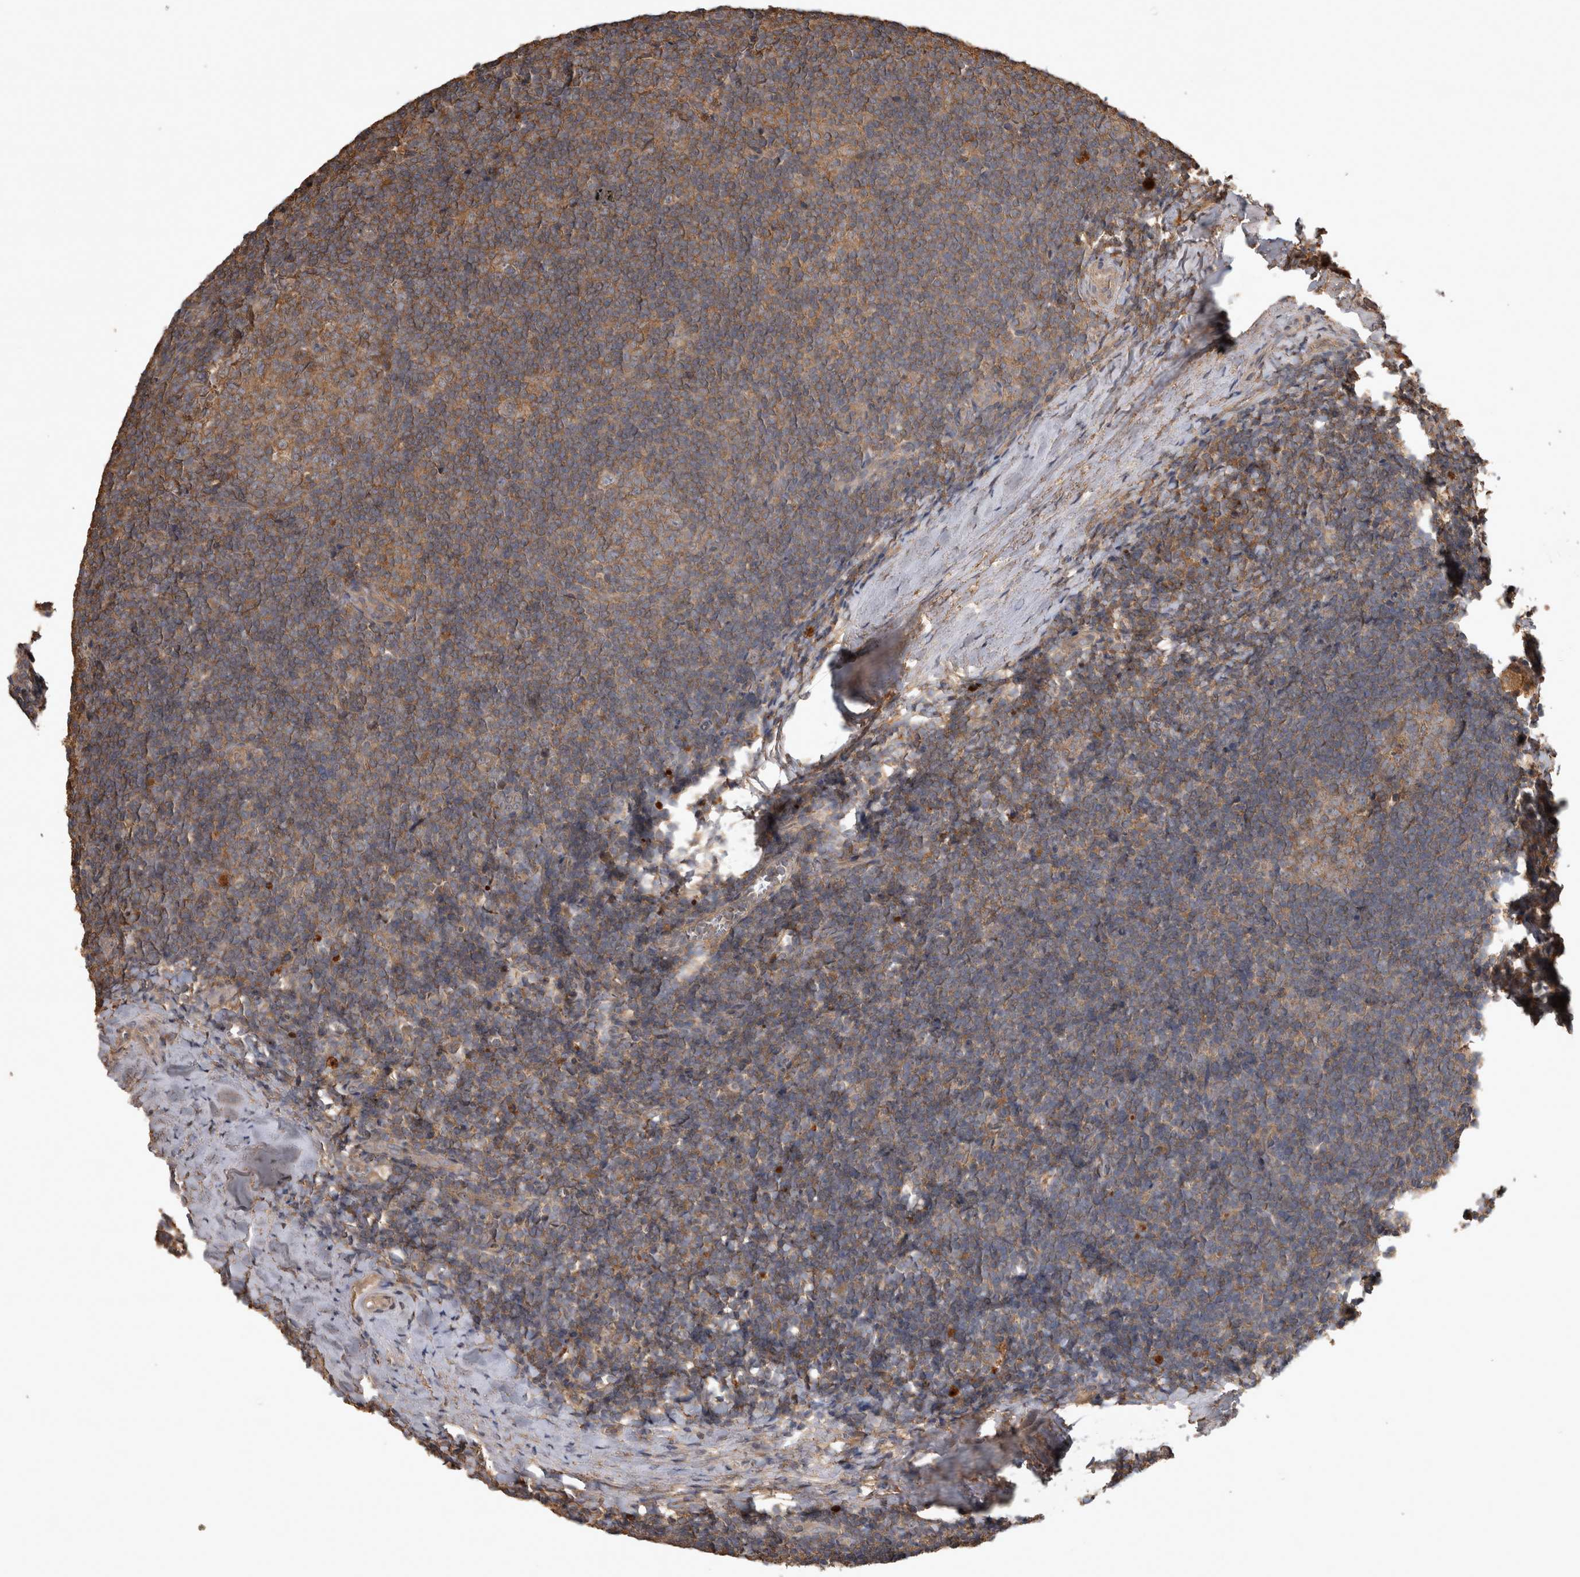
{"staining": {"intensity": "moderate", "quantity": ">75%", "location": "cytoplasmic/membranous"}, "tissue": "tonsil", "cell_type": "Germinal center cells", "image_type": "normal", "snomed": [{"axis": "morphology", "description": "Normal tissue, NOS"}, {"axis": "topography", "description": "Tonsil"}], "caption": "Immunohistochemical staining of unremarkable tonsil exhibits >75% levels of moderate cytoplasmic/membranous protein positivity in approximately >75% of germinal center cells.", "gene": "TRMT61B", "patient": {"sex": "male", "age": 37}}